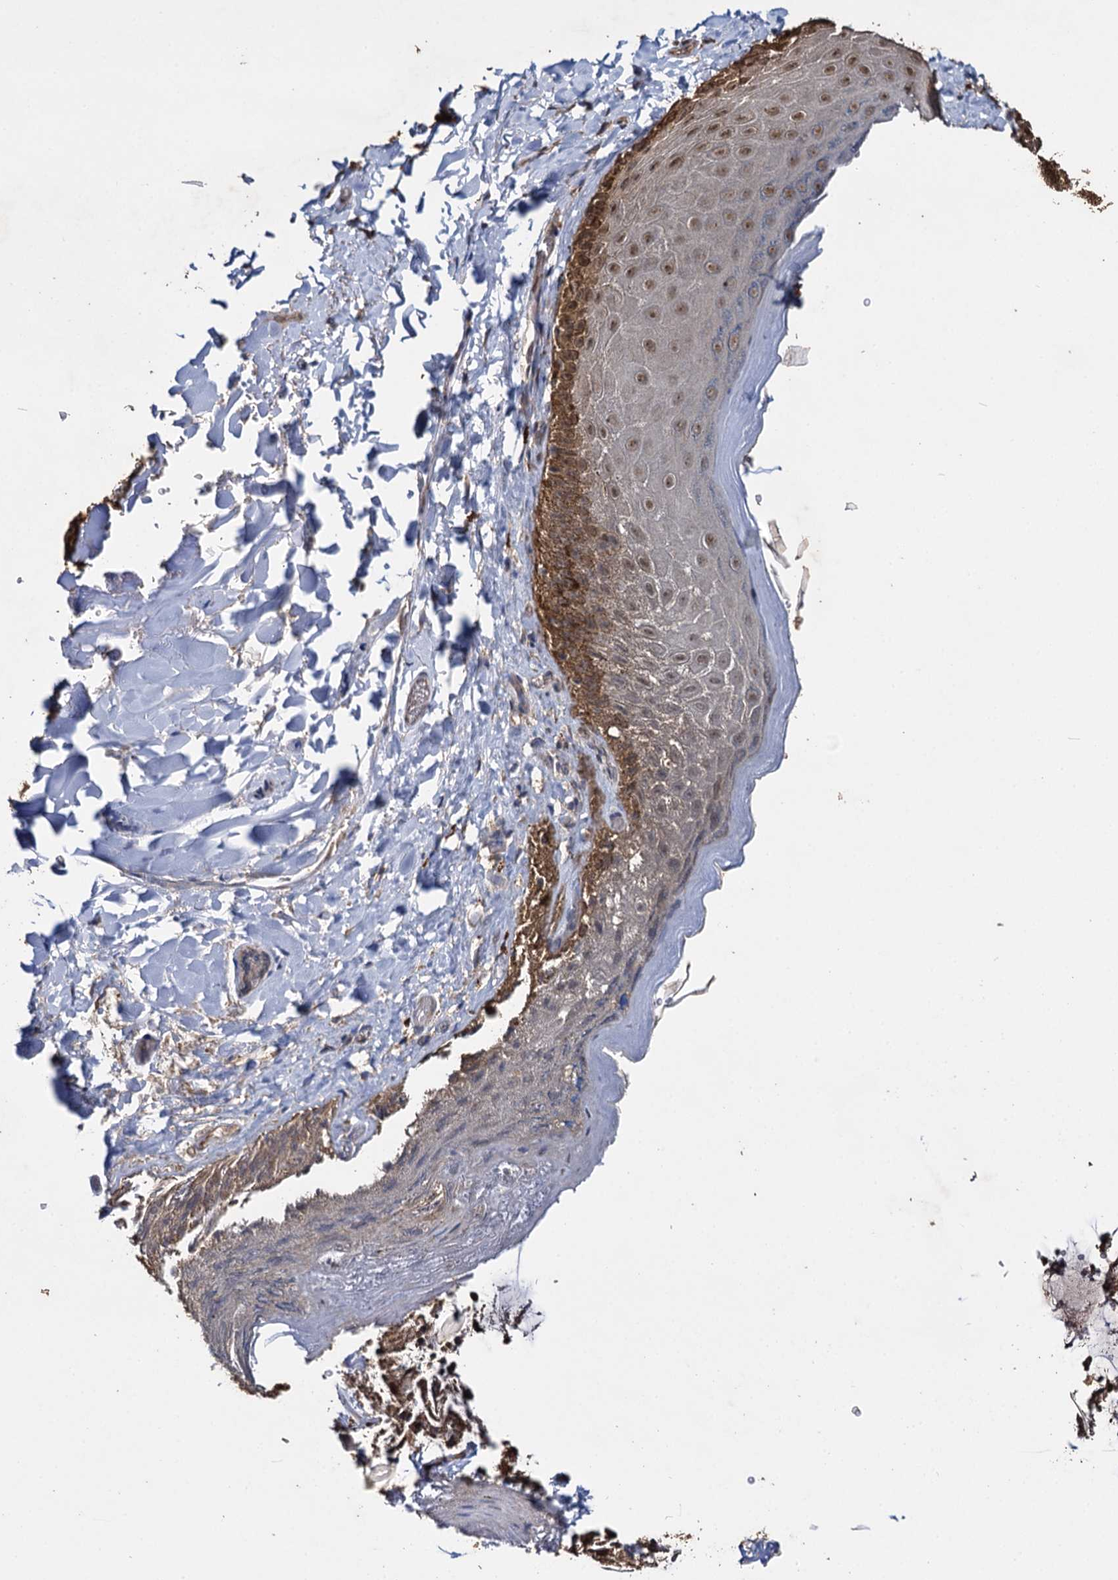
{"staining": {"intensity": "strong", "quantity": "25%-75%", "location": "cytoplasmic/membranous,nuclear"}, "tissue": "skin", "cell_type": "Epidermal cells", "image_type": "normal", "snomed": [{"axis": "morphology", "description": "Normal tissue, NOS"}, {"axis": "topography", "description": "Anal"}], "caption": "Protein staining of normal skin displays strong cytoplasmic/membranous,nuclear staining in approximately 25%-75% of epidermal cells.", "gene": "SLC46A3", "patient": {"sex": "male", "age": 44}}